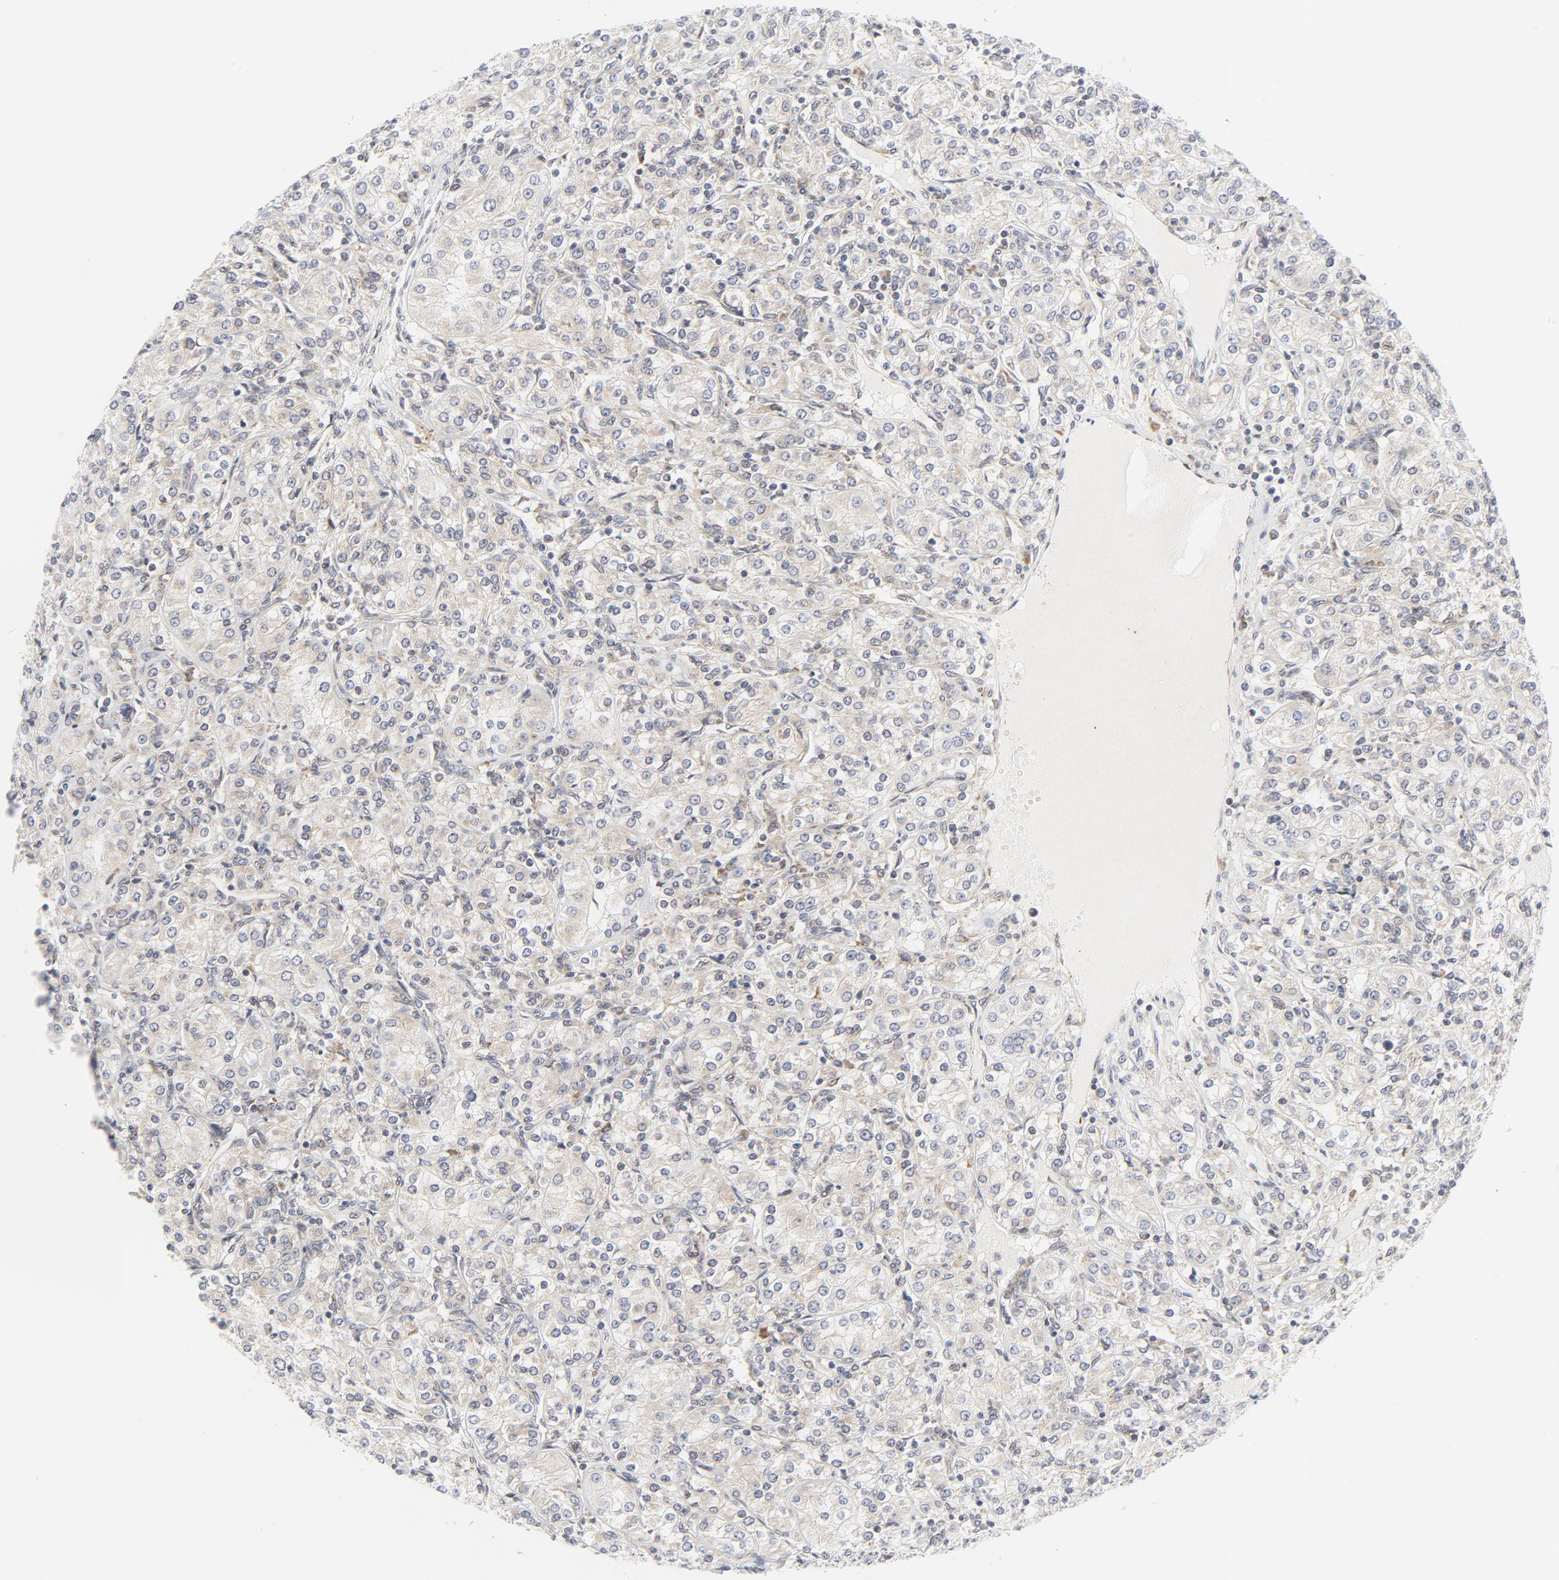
{"staining": {"intensity": "weak", "quantity": "25%-75%", "location": "cytoplasmic/membranous"}, "tissue": "renal cancer", "cell_type": "Tumor cells", "image_type": "cancer", "snomed": [{"axis": "morphology", "description": "Adenocarcinoma, NOS"}, {"axis": "topography", "description": "Kidney"}], "caption": "A brown stain highlights weak cytoplasmic/membranous positivity of a protein in renal cancer tumor cells. (IHC, brightfield microscopy, high magnification).", "gene": "LRP6", "patient": {"sex": "male", "age": 77}}